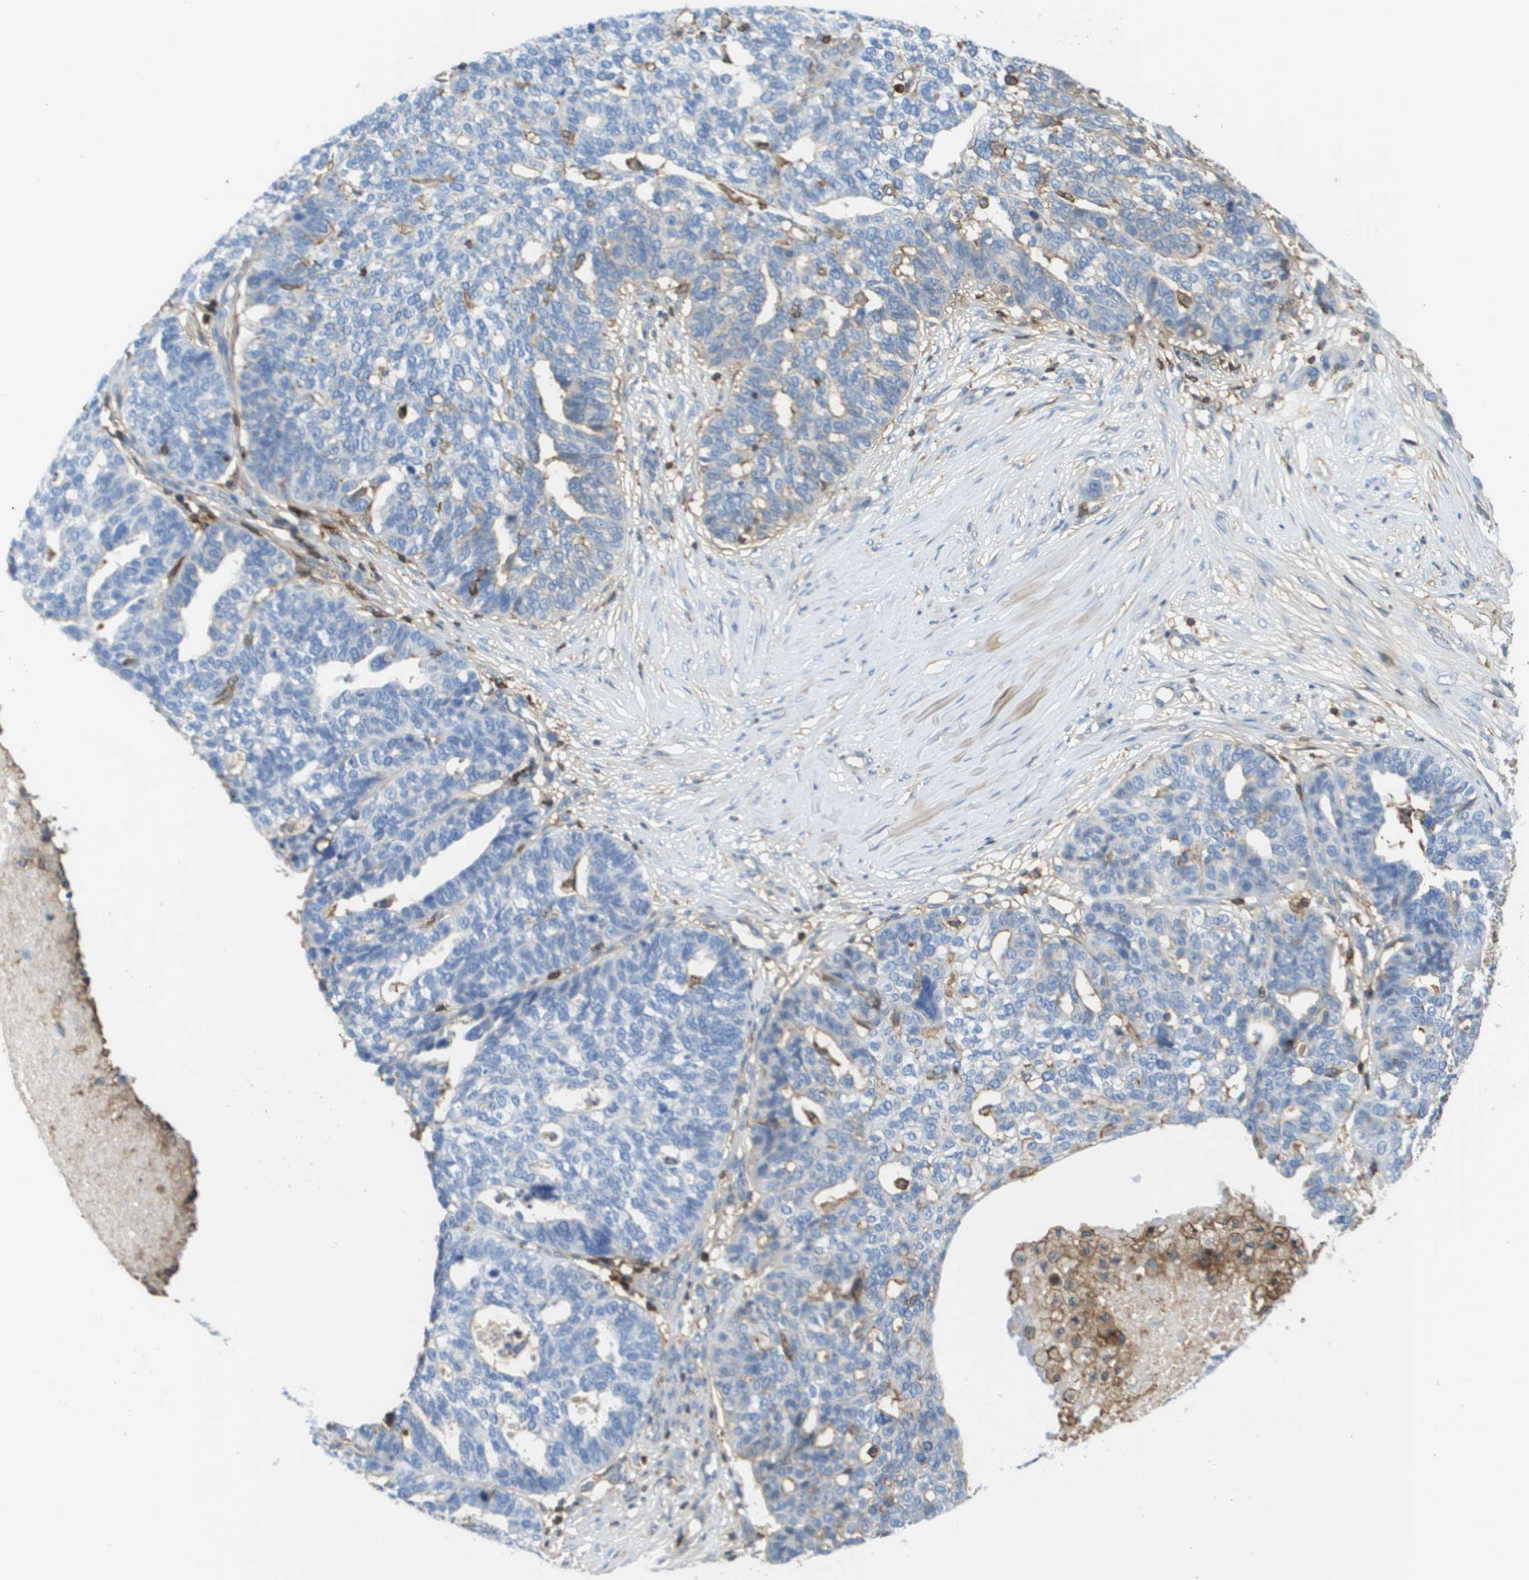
{"staining": {"intensity": "negative", "quantity": "none", "location": "none"}, "tissue": "ovarian cancer", "cell_type": "Tumor cells", "image_type": "cancer", "snomed": [{"axis": "morphology", "description": "Cystadenocarcinoma, serous, NOS"}, {"axis": "topography", "description": "Ovary"}], "caption": "The immunohistochemistry histopathology image has no significant expression in tumor cells of ovarian cancer (serous cystadenocarcinoma) tissue.", "gene": "PASK", "patient": {"sex": "female", "age": 59}}